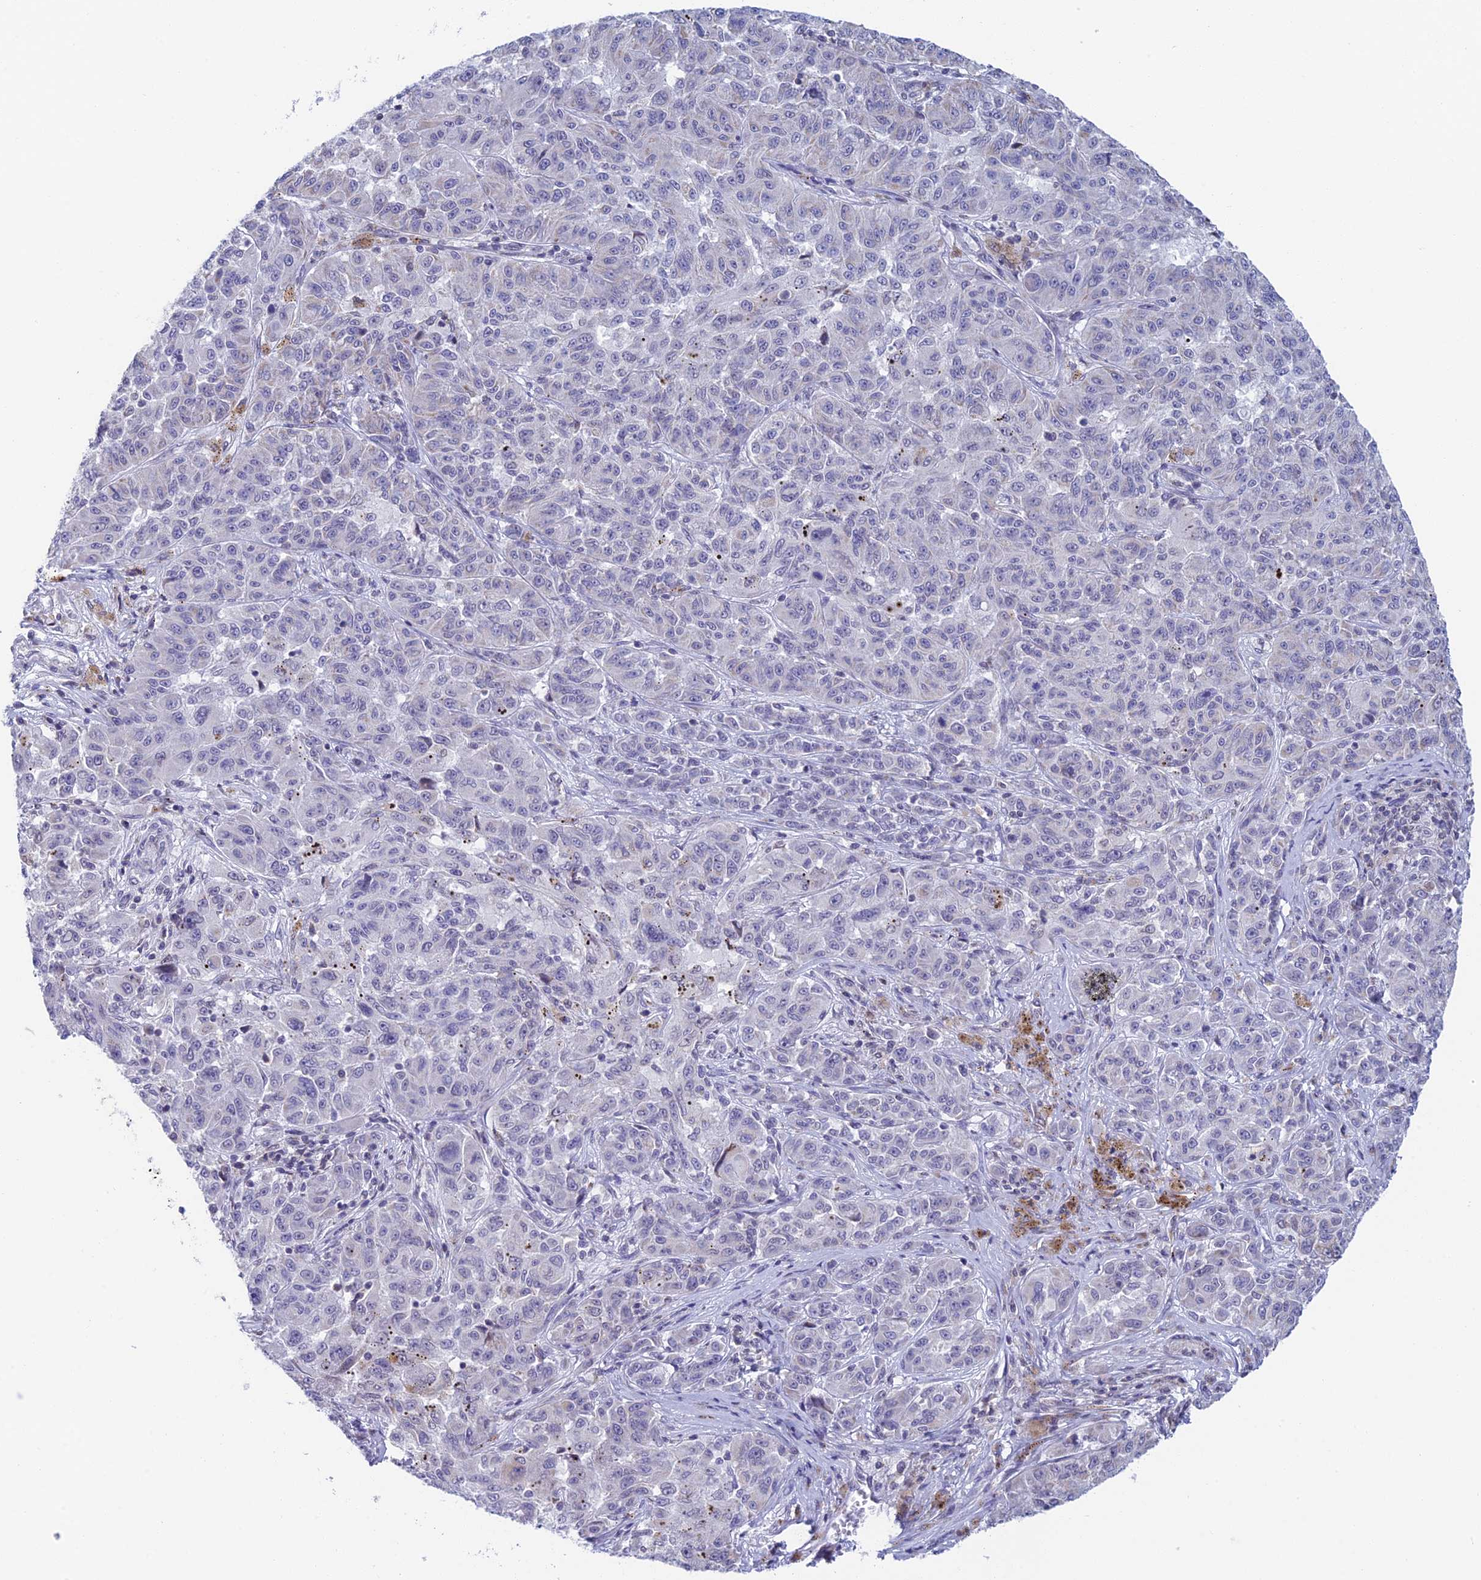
{"staining": {"intensity": "negative", "quantity": "none", "location": "none"}, "tissue": "melanoma", "cell_type": "Tumor cells", "image_type": "cancer", "snomed": [{"axis": "morphology", "description": "Malignant melanoma, NOS"}, {"axis": "topography", "description": "Skin"}], "caption": "DAB immunohistochemical staining of melanoma reveals no significant positivity in tumor cells.", "gene": "REXO5", "patient": {"sex": "male", "age": 53}}